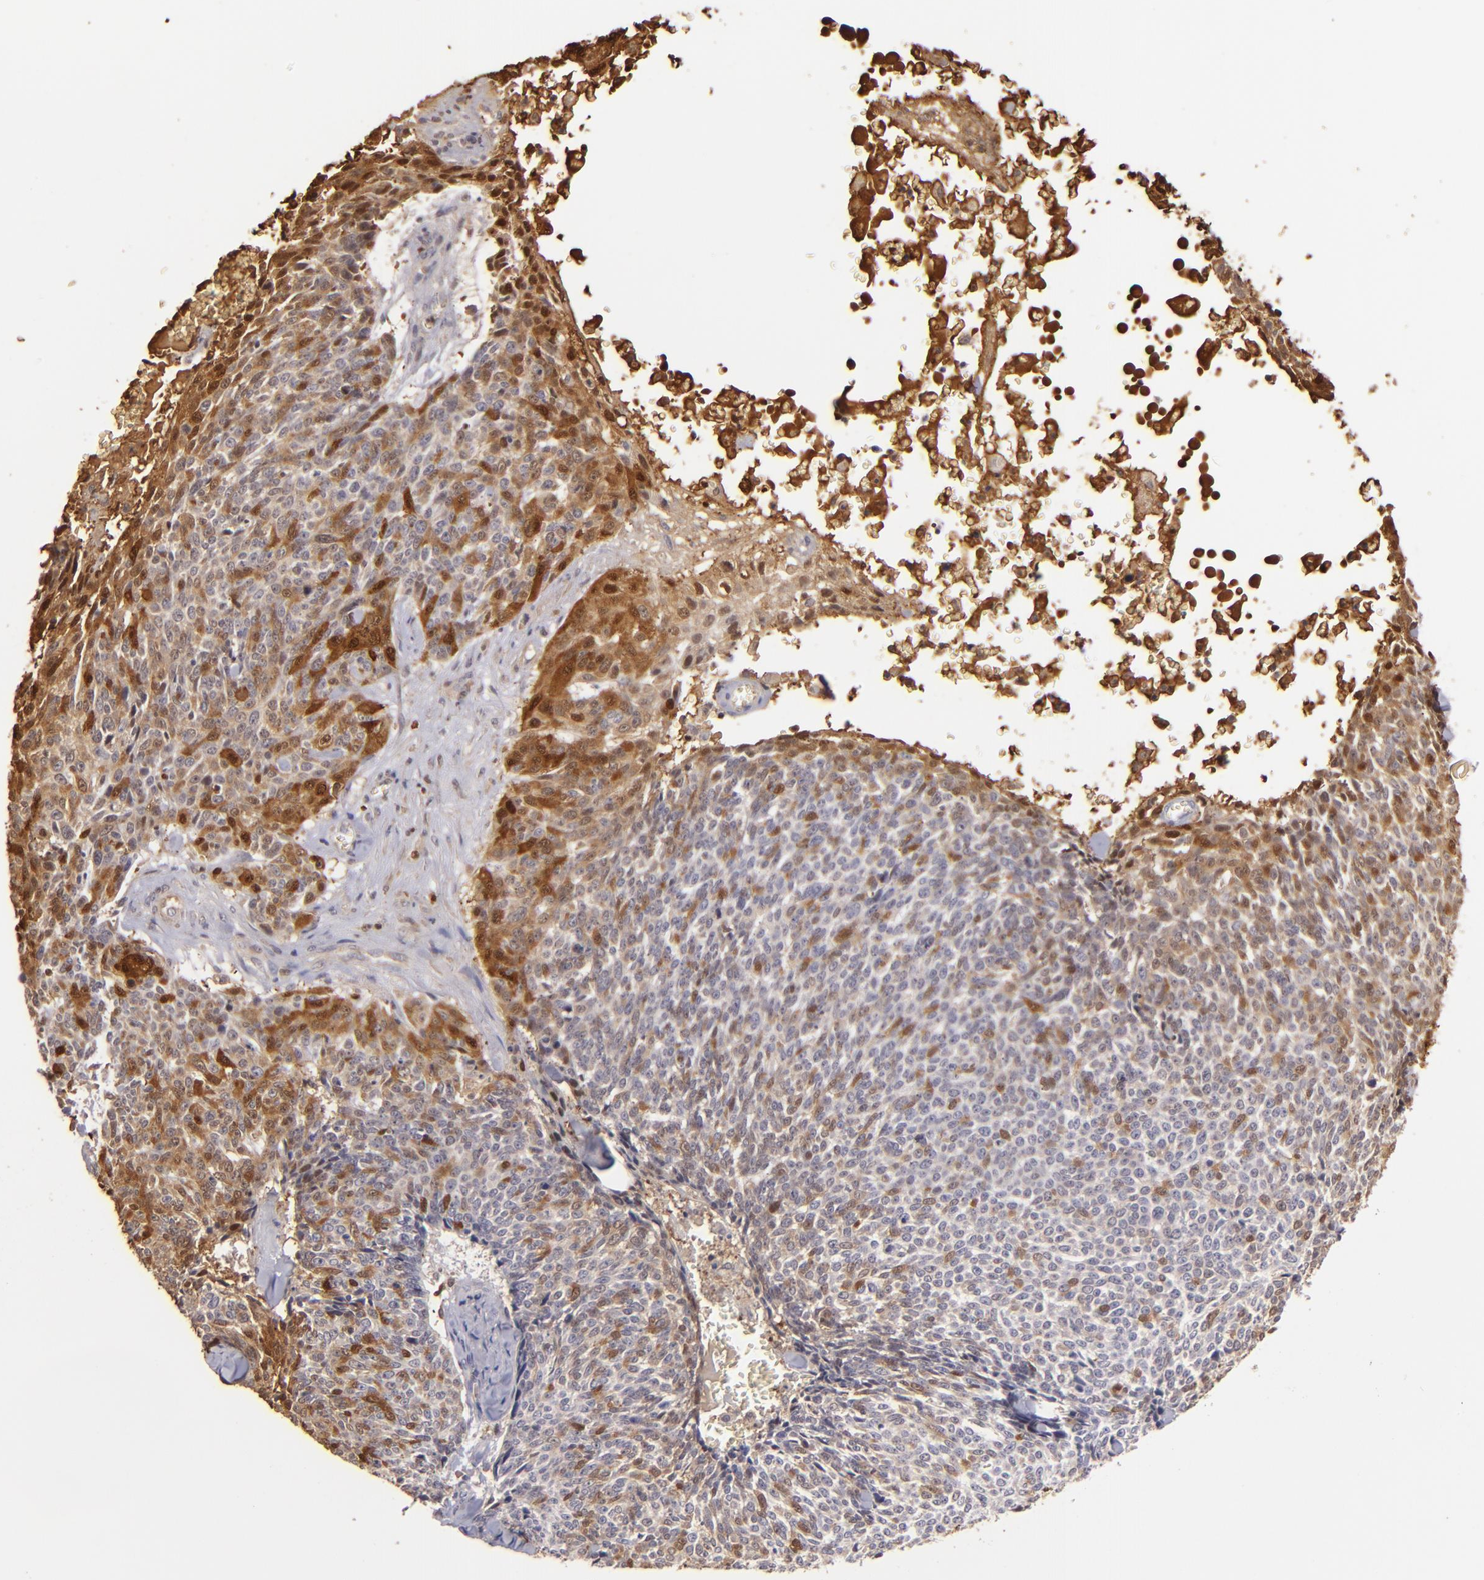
{"staining": {"intensity": "moderate", "quantity": "25%-75%", "location": "cytoplasmic/membranous,nuclear"}, "tissue": "skin cancer", "cell_type": "Tumor cells", "image_type": "cancer", "snomed": [{"axis": "morphology", "description": "Basal cell carcinoma"}, {"axis": "topography", "description": "Skin"}], "caption": "Immunohistochemistry (DAB) staining of skin cancer (basal cell carcinoma) reveals moderate cytoplasmic/membranous and nuclear protein positivity in approximately 25%-75% of tumor cells.", "gene": "S100A2", "patient": {"sex": "female", "age": 89}}